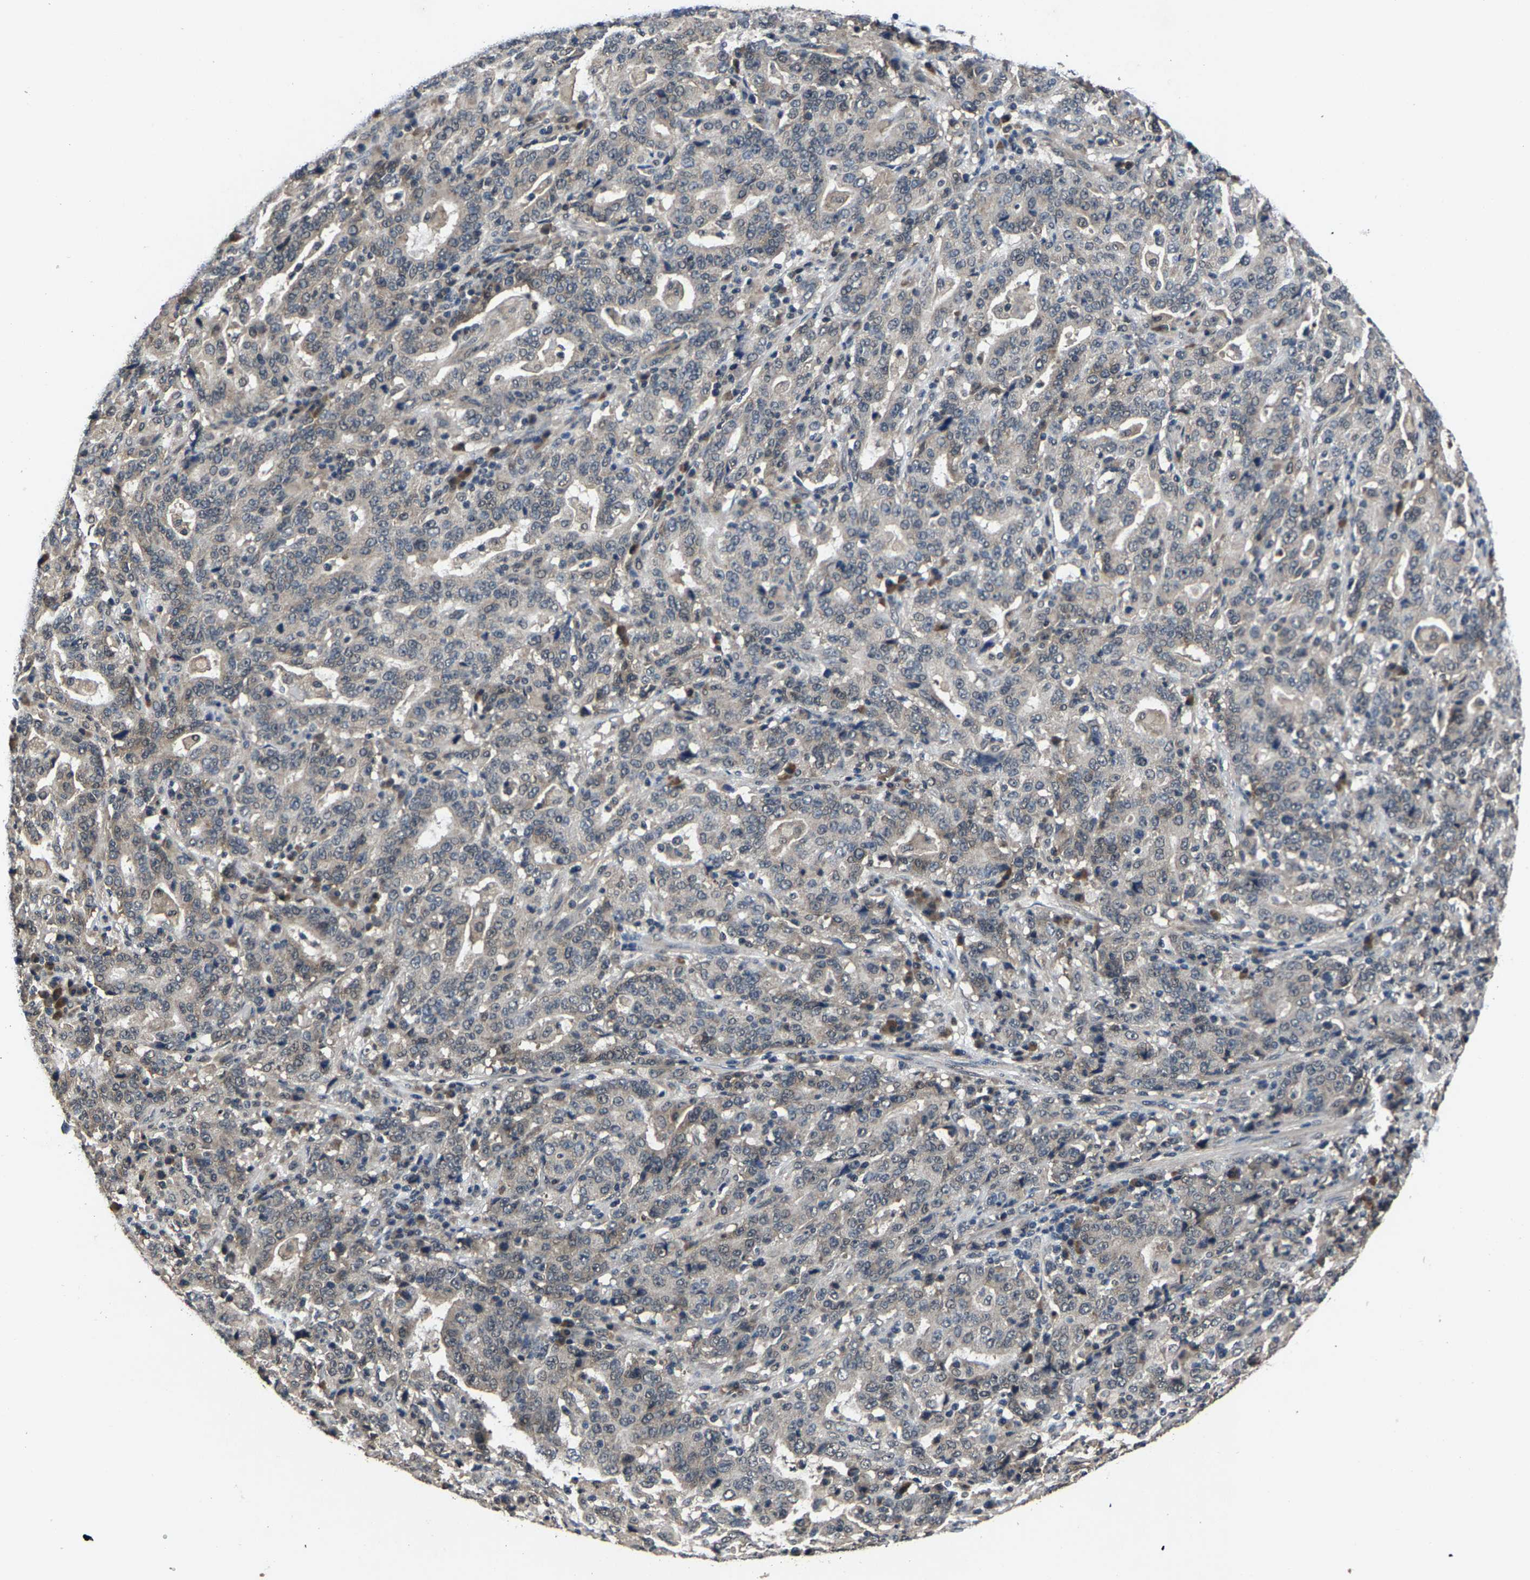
{"staining": {"intensity": "negative", "quantity": "none", "location": "none"}, "tissue": "stomach cancer", "cell_type": "Tumor cells", "image_type": "cancer", "snomed": [{"axis": "morphology", "description": "Normal tissue, NOS"}, {"axis": "morphology", "description": "Adenocarcinoma, NOS"}, {"axis": "topography", "description": "Stomach, upper"}, {"axis": "topography", "description": "Stomach"}], "caption": "A photomicrograph of stomach adenocarcinoma stained for a protein exhibits no brown staining in tumor cells. (Immunohistochemistry (ihc), brightfield microscopy, high magnification).", "gene": "HUWE1", "patient": {"sex": "male", "age": 59}}